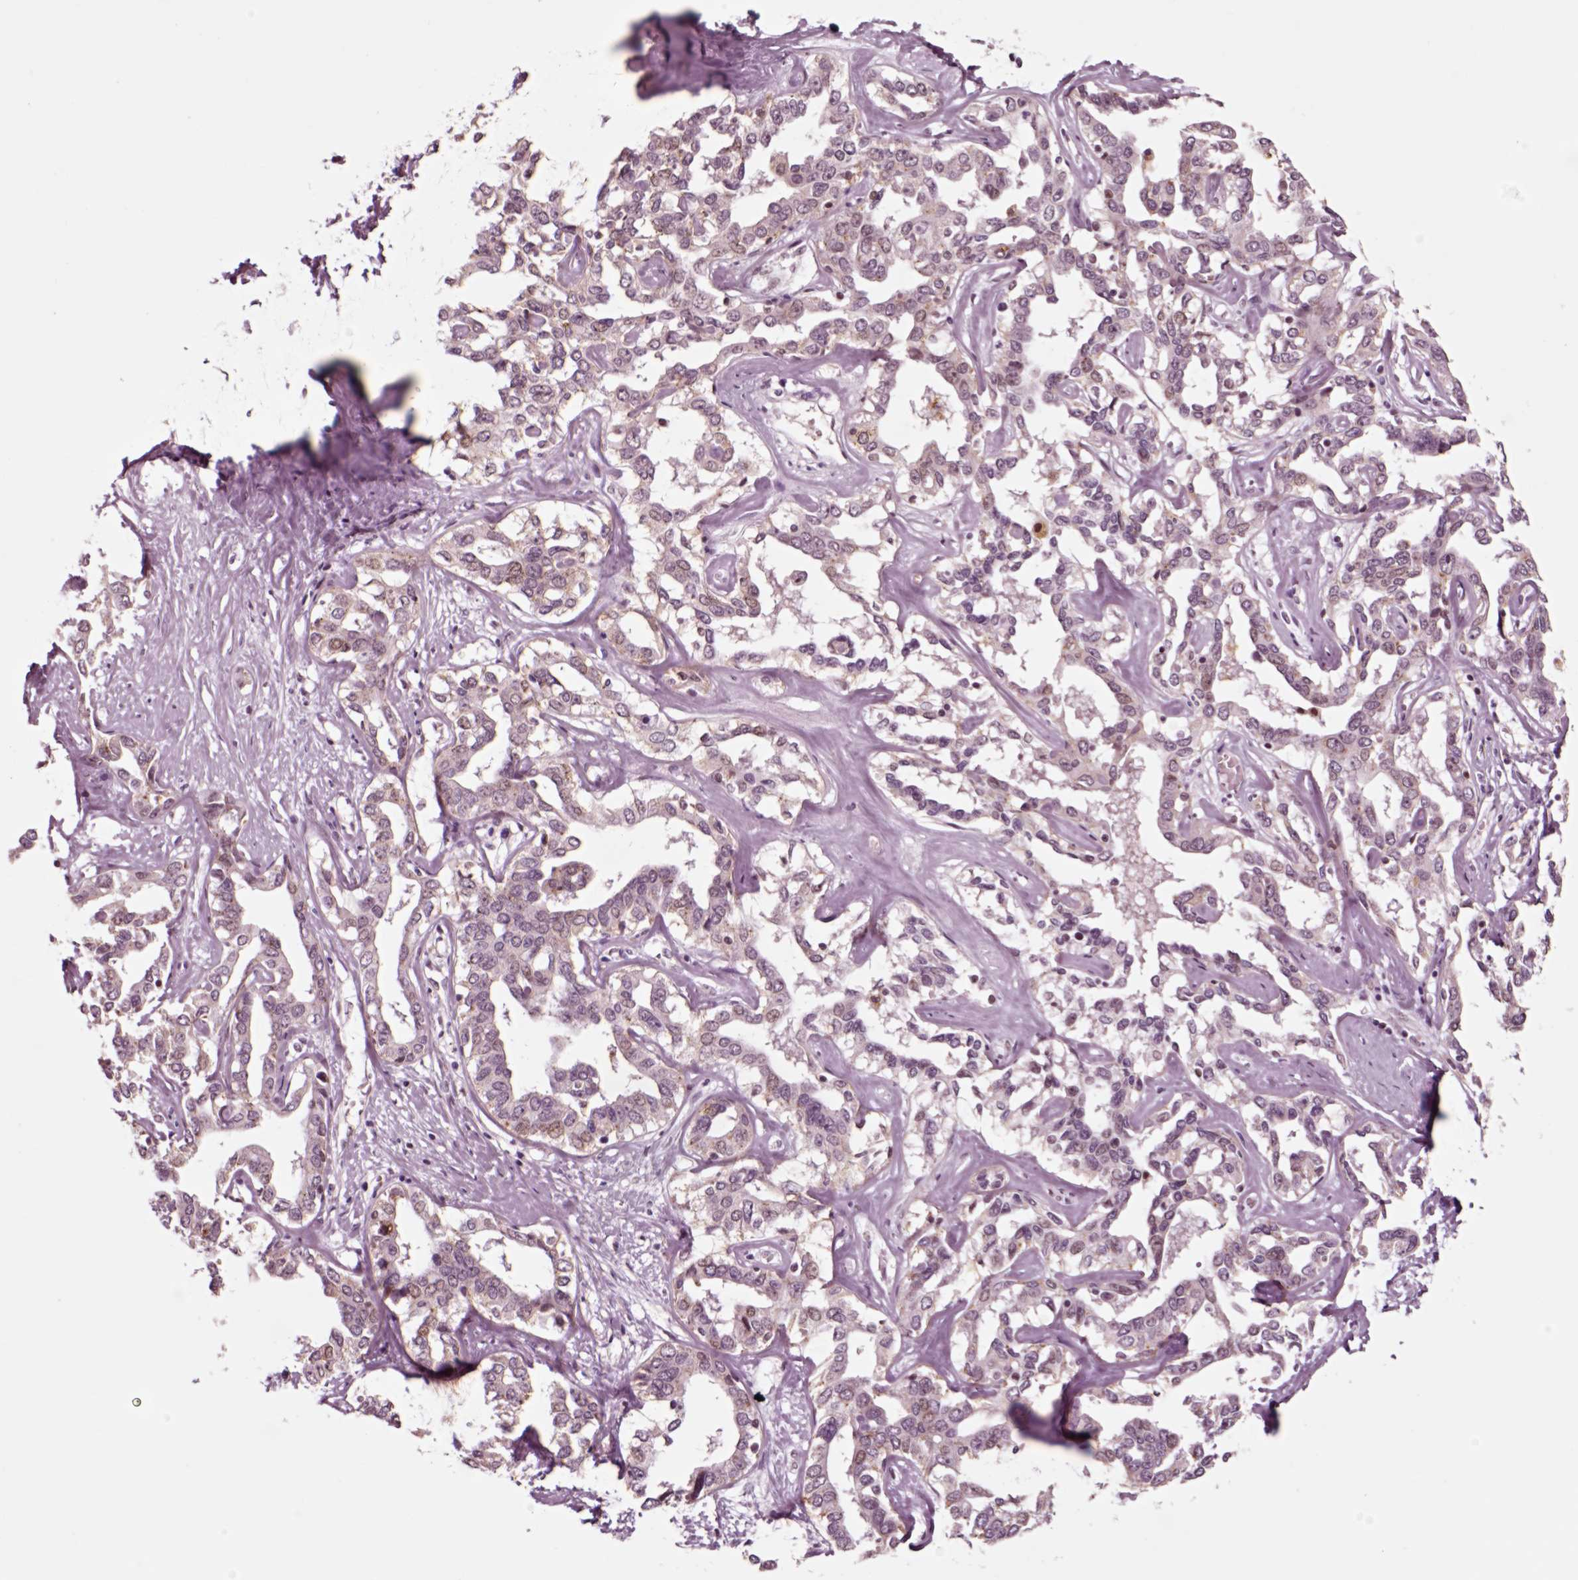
{"staining": {"intensity": "weak", "quantity": "<25%", "location": "cytoplasmic/membranous"}, "tissue": "liver cancer", "cell_type": "Tumor cells", "image_type": "cancer", "snomed": [{"axis": "morphology", "description": "Cholangiocarcinoma"}, {"axis": "topography", "description": "Liver"}], "caption": "Cholangiocarcinoma (liver) was stained to show a protein in brown. There is no significant expression in tumor cells.", "gene": "CHGB", "patient": {"sex": "male", "age": 59}}